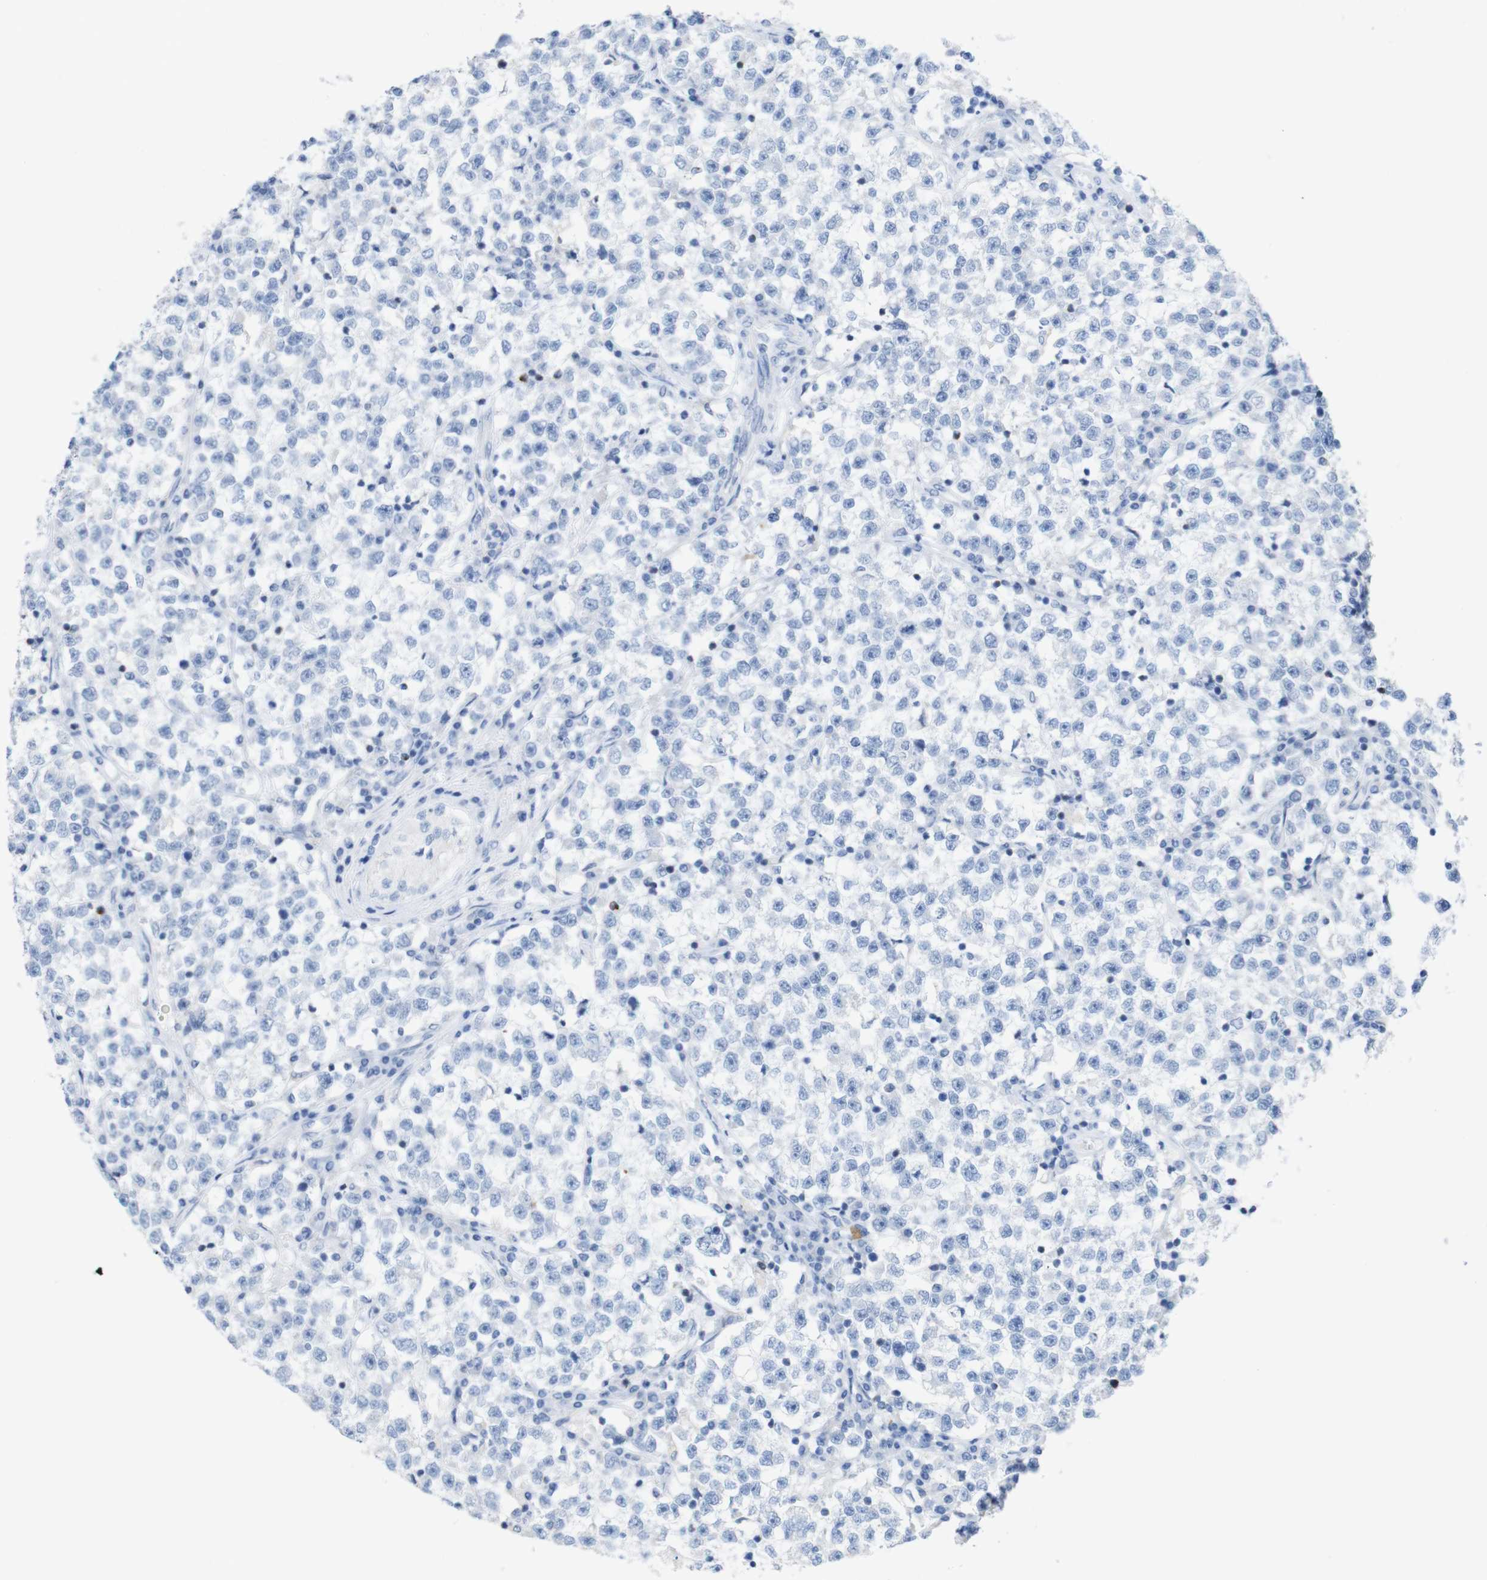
{"staining": {"intensity": "negative", "quantity": "none", "location": "none"}, "tissue": "testis cancer", "cell_type": "Tumor cells", "image_type": "cancer", "snomed": [{"axis": "morphology", "description": "Seminoma, NOS"}, {"axis": "topography", "description": "Testis"}], "caption": "Tumor cells are negative for brown protein staining in testis seminoma.", "gene": "LAG3", "patient": {"sex": "male", "age": 22}}